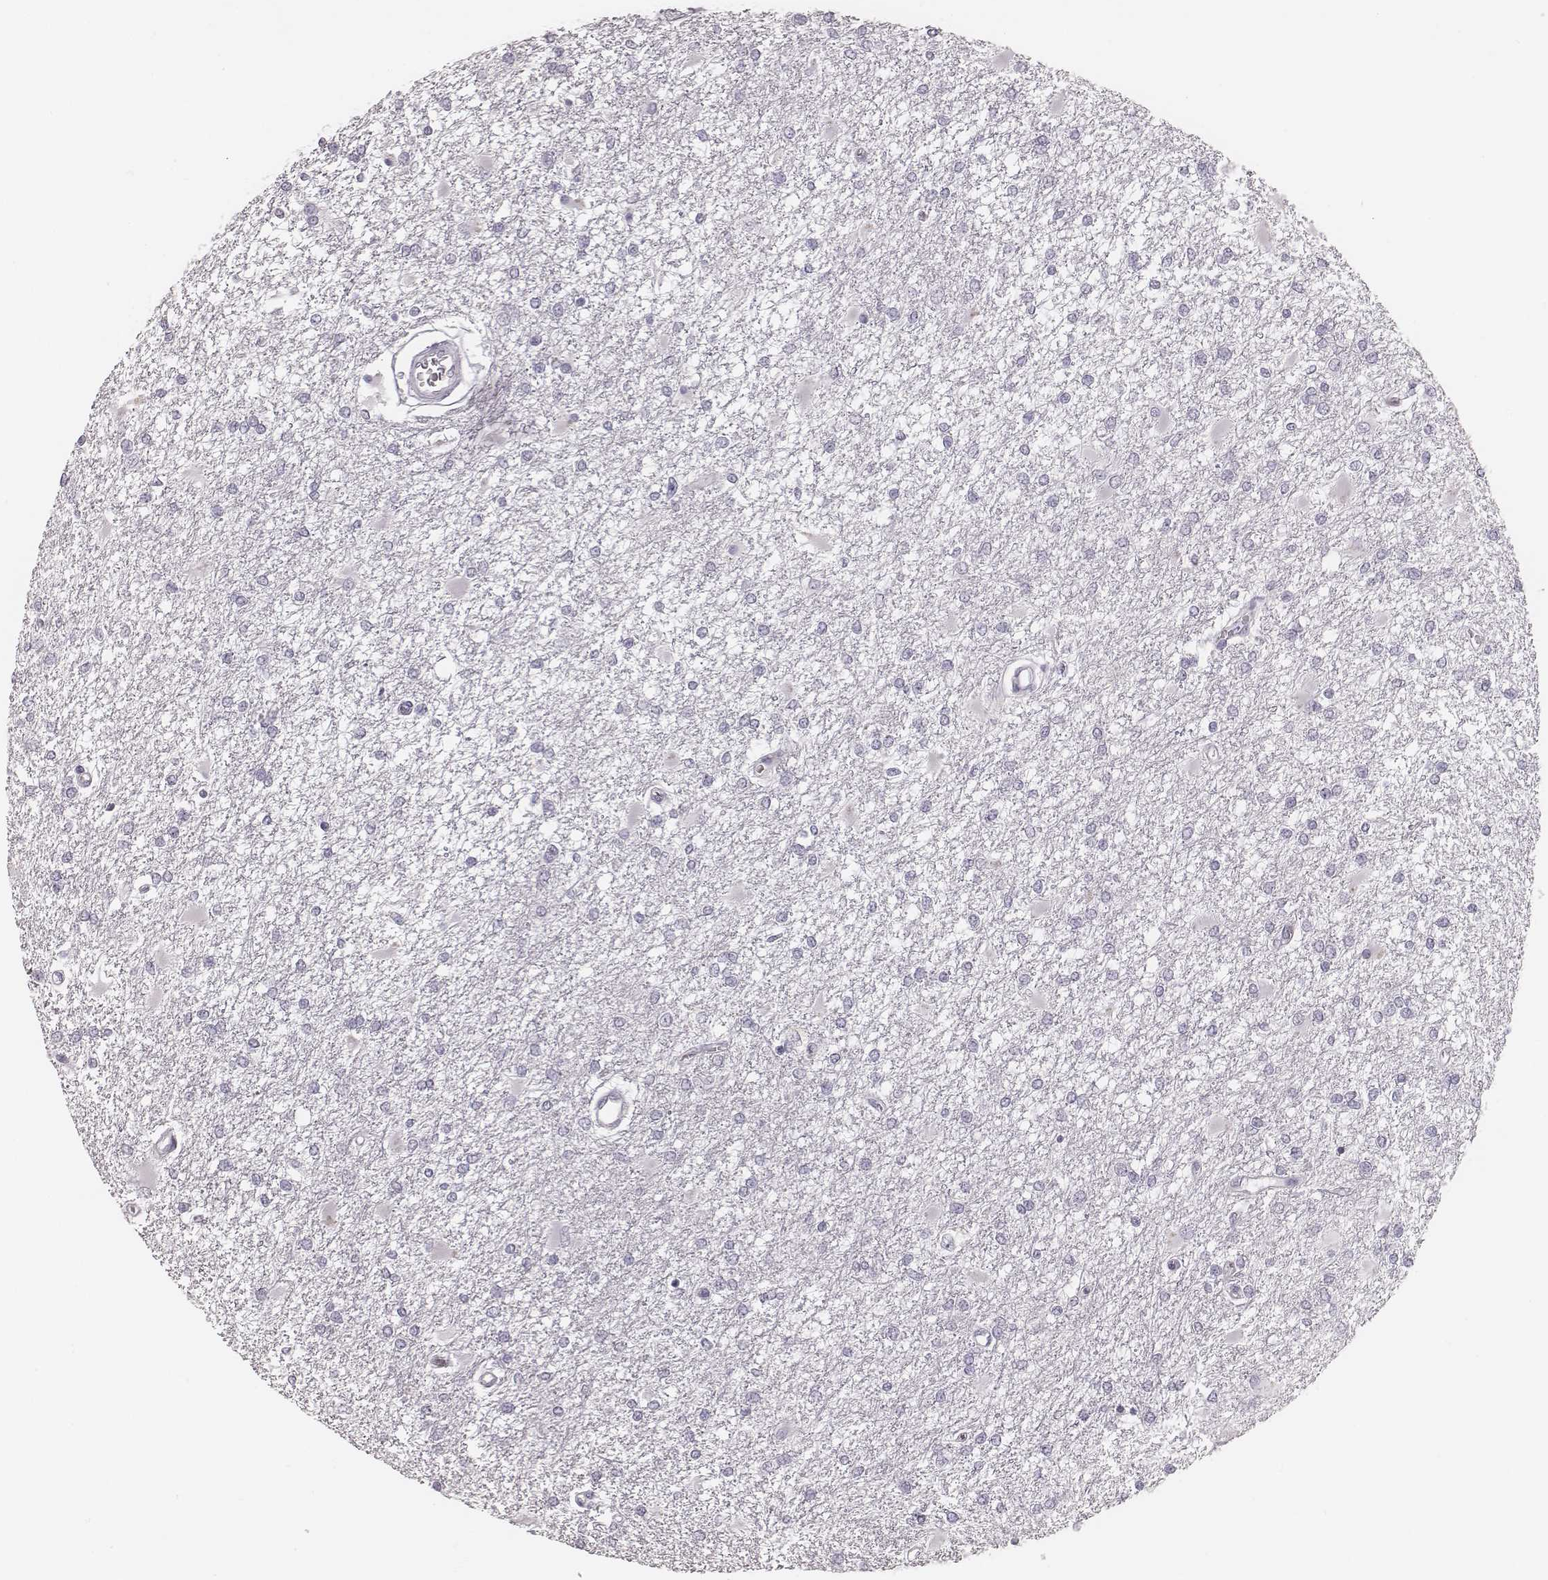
{"staining": {"intensity": "negative", "quantity": "none", "location": "none"}, "tissue": "glioma", "cell_type": "Tumor cells", "image_type": "cancer", "snomed": [{"axis": "morphology", "description": "Glioma, malignant, High grade"}, {"axis": "topography", "description": "Cerebral cortex"}], "caption": "There is no significant staining in tumor cells of high-grade glioma (malignant).", "gene": "SPA17", "patient": {"sex": "male", "age": 79}}